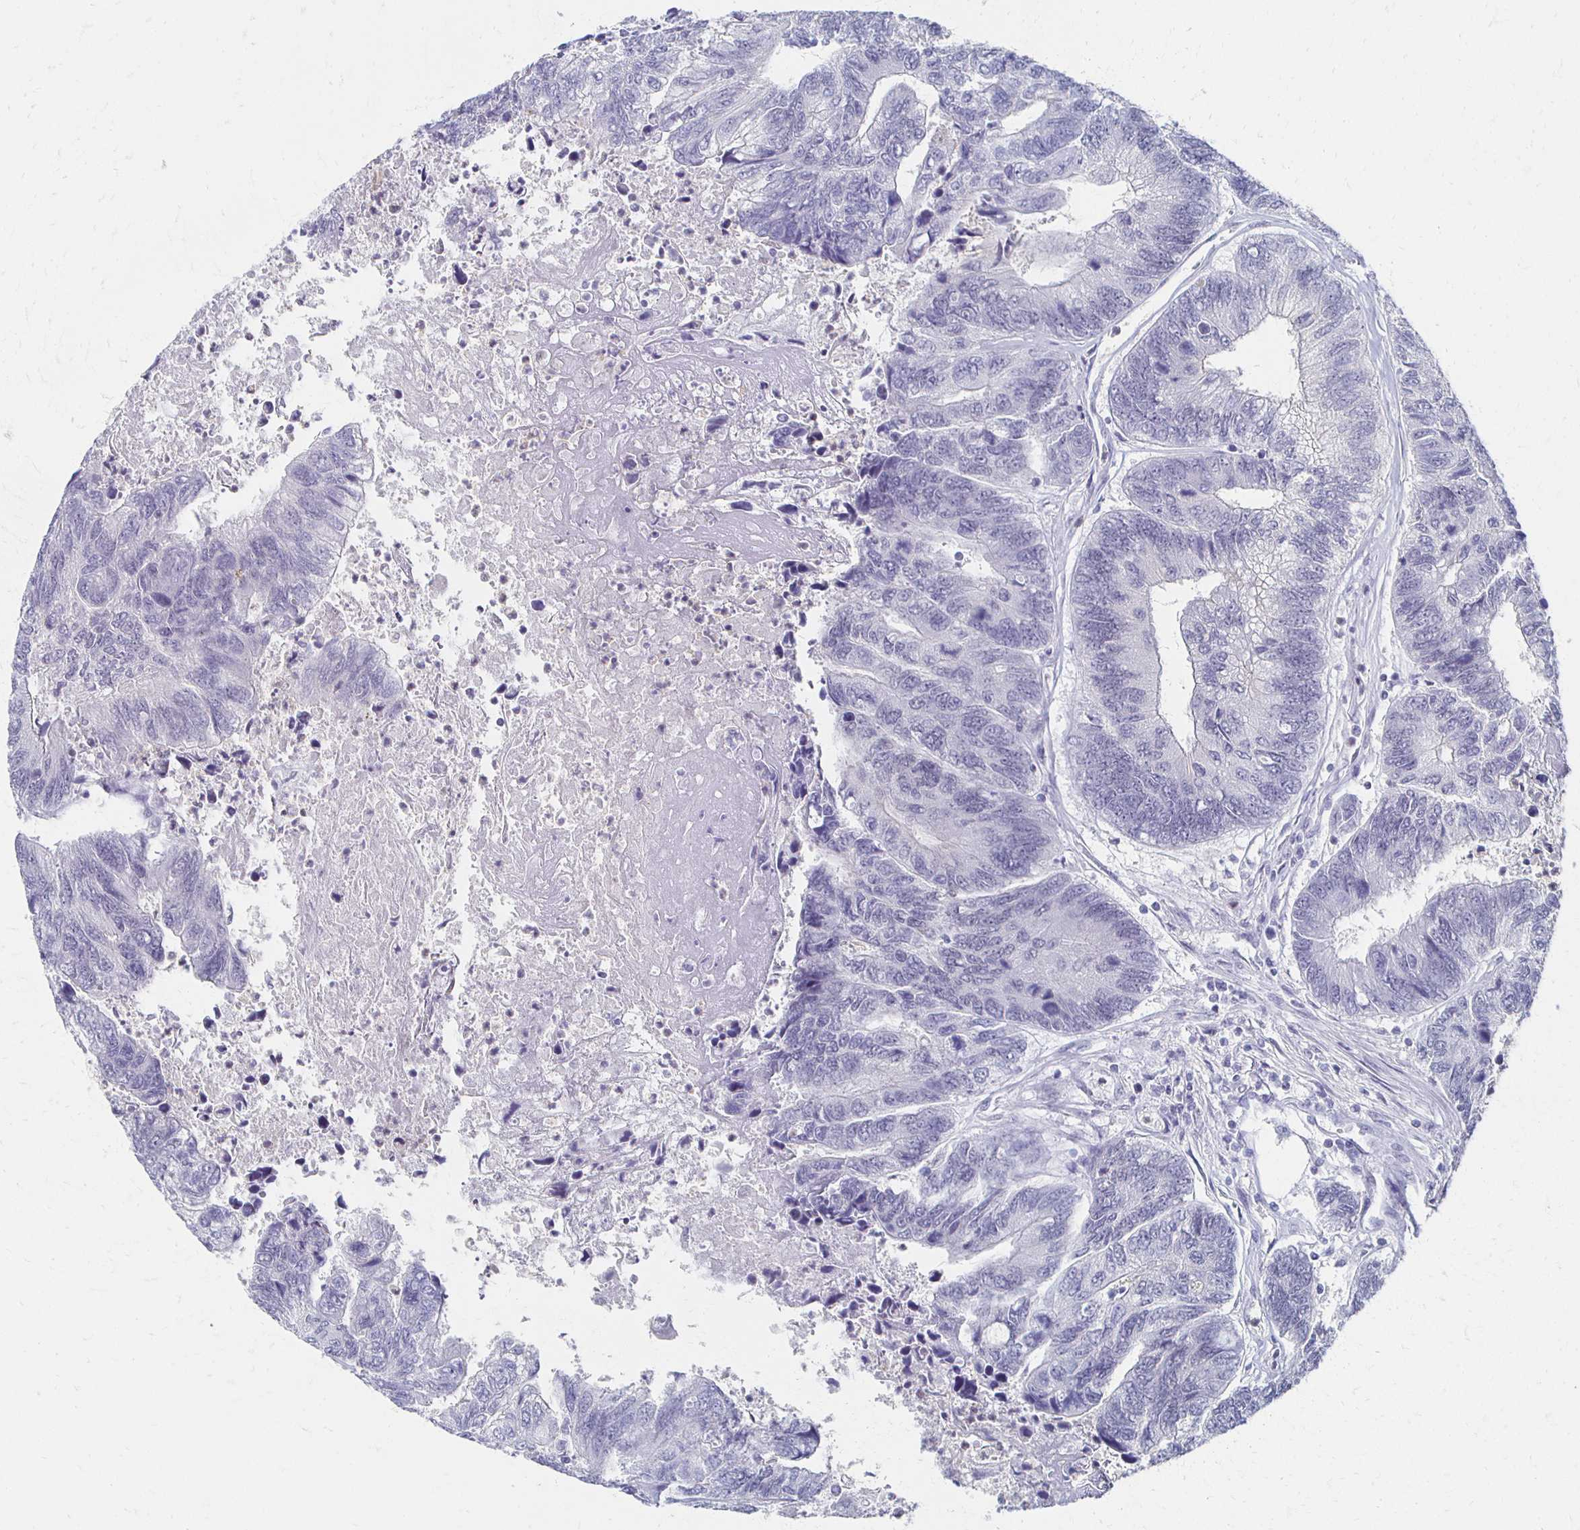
{"staining": {"intensity": "negative", "quantity": "none", "location": "none"}, "tissue": "colorectal cancer", "cell_type": "Tumor cells", "image_type": "cancer", "snomed": [{"axis": "morphology", "description": "Adenocarcinoma, NOS"}, {"axis": "topography", "description": "Colon"}], "caption": "This is an immunohistochemistry (IHC) histopathology image of human colorectal cancer. There is no positivity in tumor cells.", "gene": "CXCR2", "patient": {"sex": "female", "age": 67}}